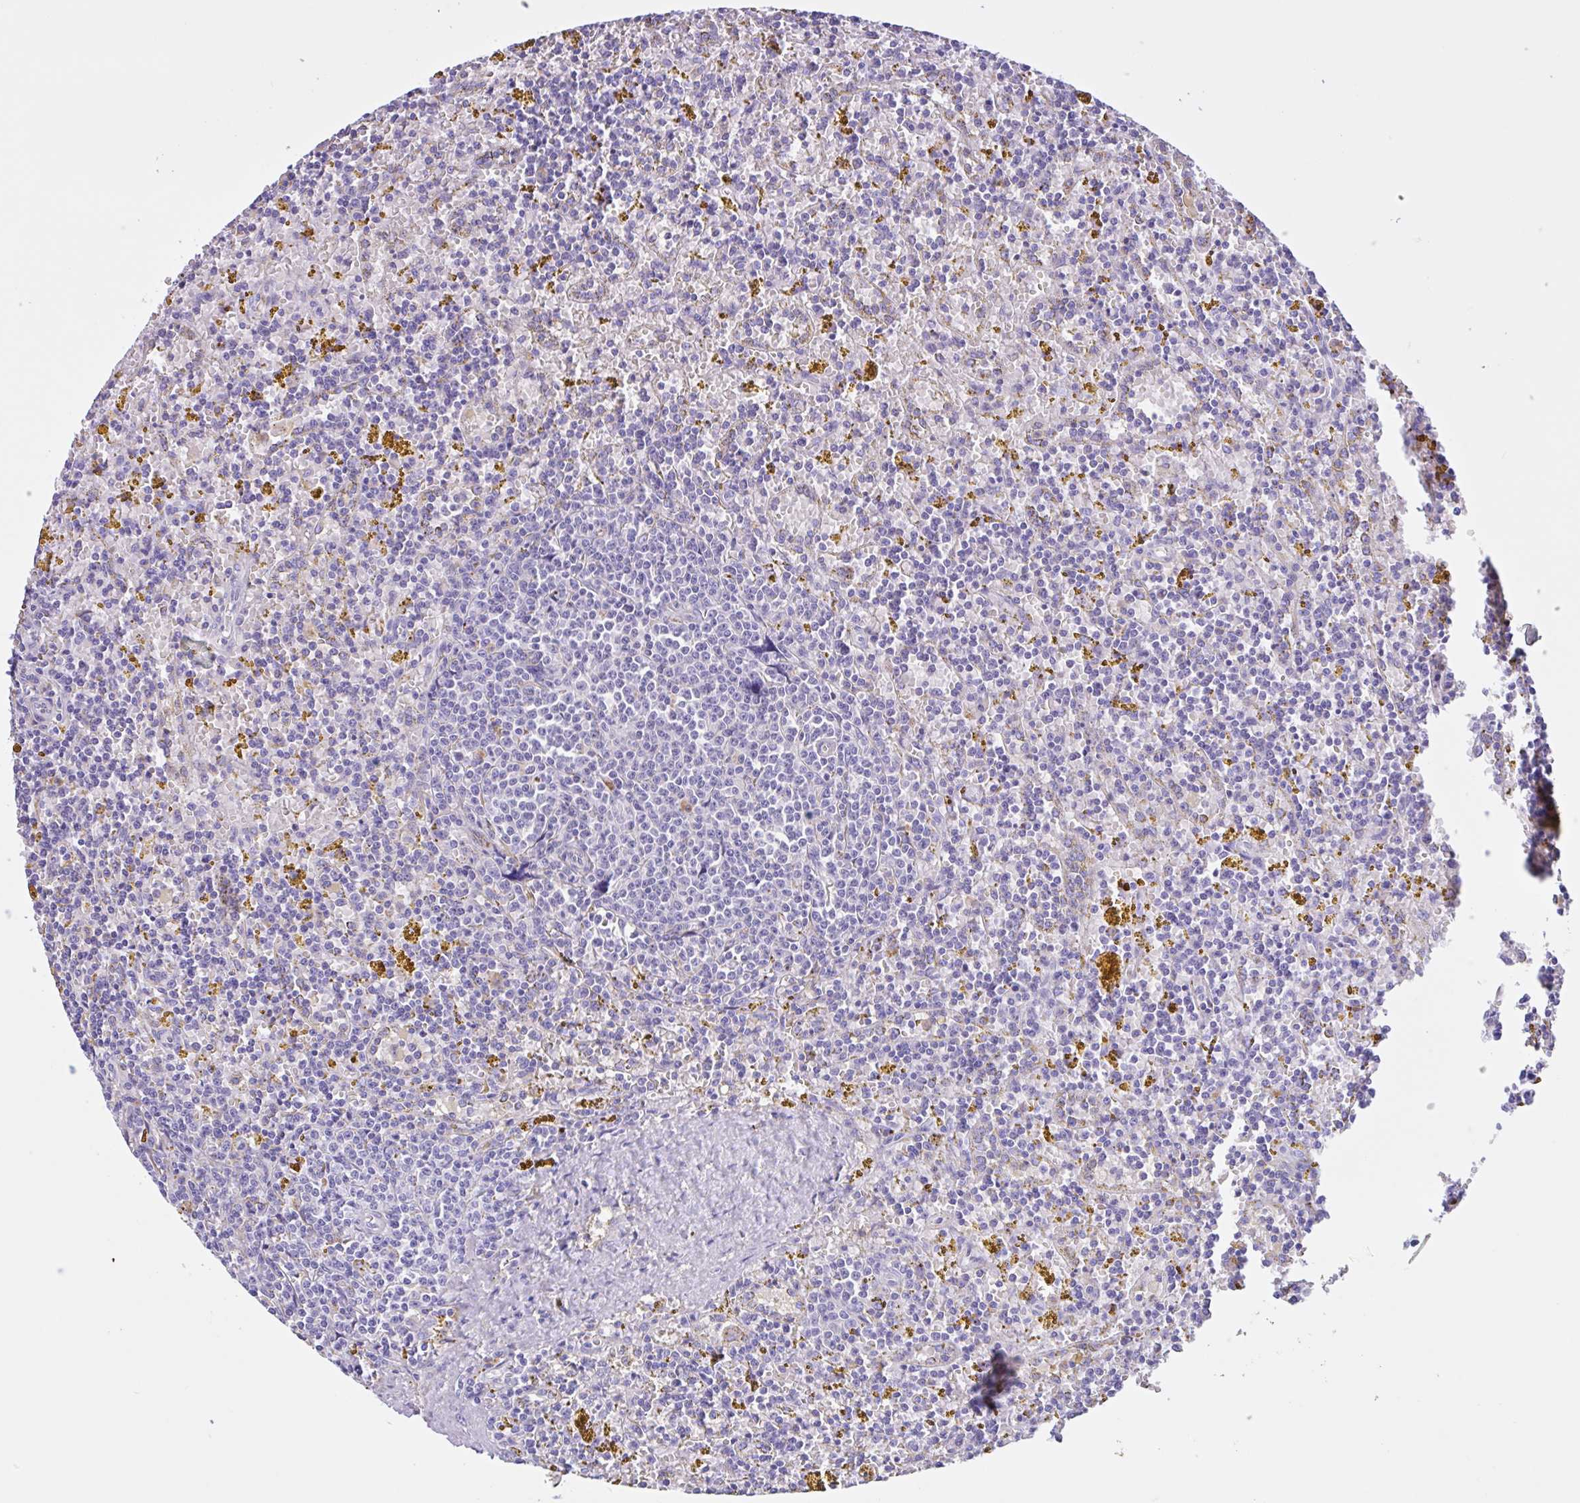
{"staining": {"intensity": "negative", "quantity": "none", "location": "none"}, "tissue": "lymphoma", "cell_type": "Tumor cells", "image_type": "cancer", "snomed": [{"axis": "morphology", "description": "Malignant lymphoma, non-Hodgkin's type, Low grade"}, {"axis": "topography", "description": "Spleen"}, {"axis": "topography", "description": "Lymph node"}], "caption": "Image shows no protein staining in tumor cells of lymphoma tissue.", "gene": "LARGE2", "patient": {"sex": "female", "age": 66}}